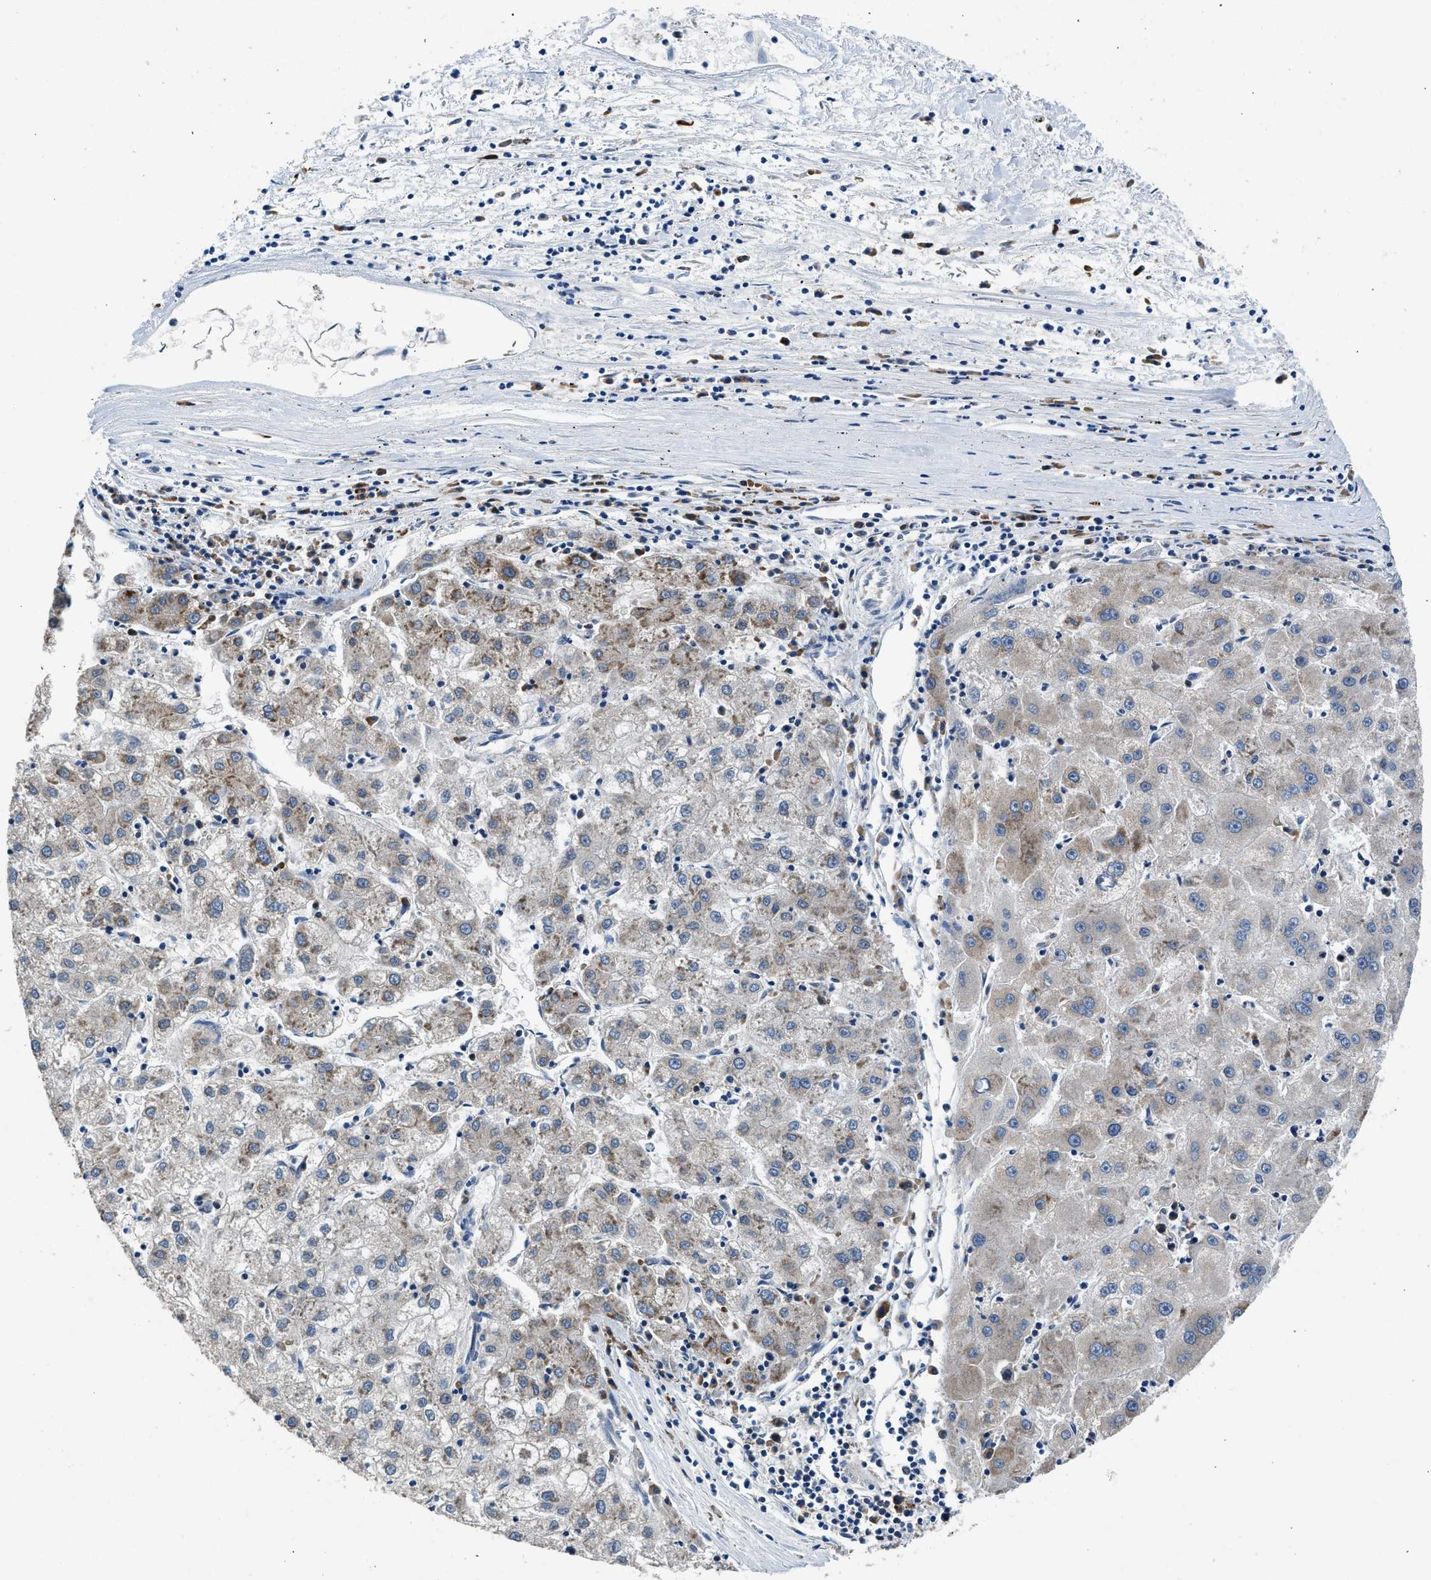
{"staining": {"intensity": "negative", "quantity": "none", "location": "none"}, "tissue": "liver cancer", "cell_type": "Tumor cells", "image_type": "cancer", "snomed": [{"axis": "morphology", "description": "Carcinoma, Hepatocellular, NOS"}, {"axis": "topography", "description": "Liver"}], "caption": "Tumor cells show no significant staining in liver cancer.", "gene": "PA2G4", "patient": {"sex": "male", "age": 72}}